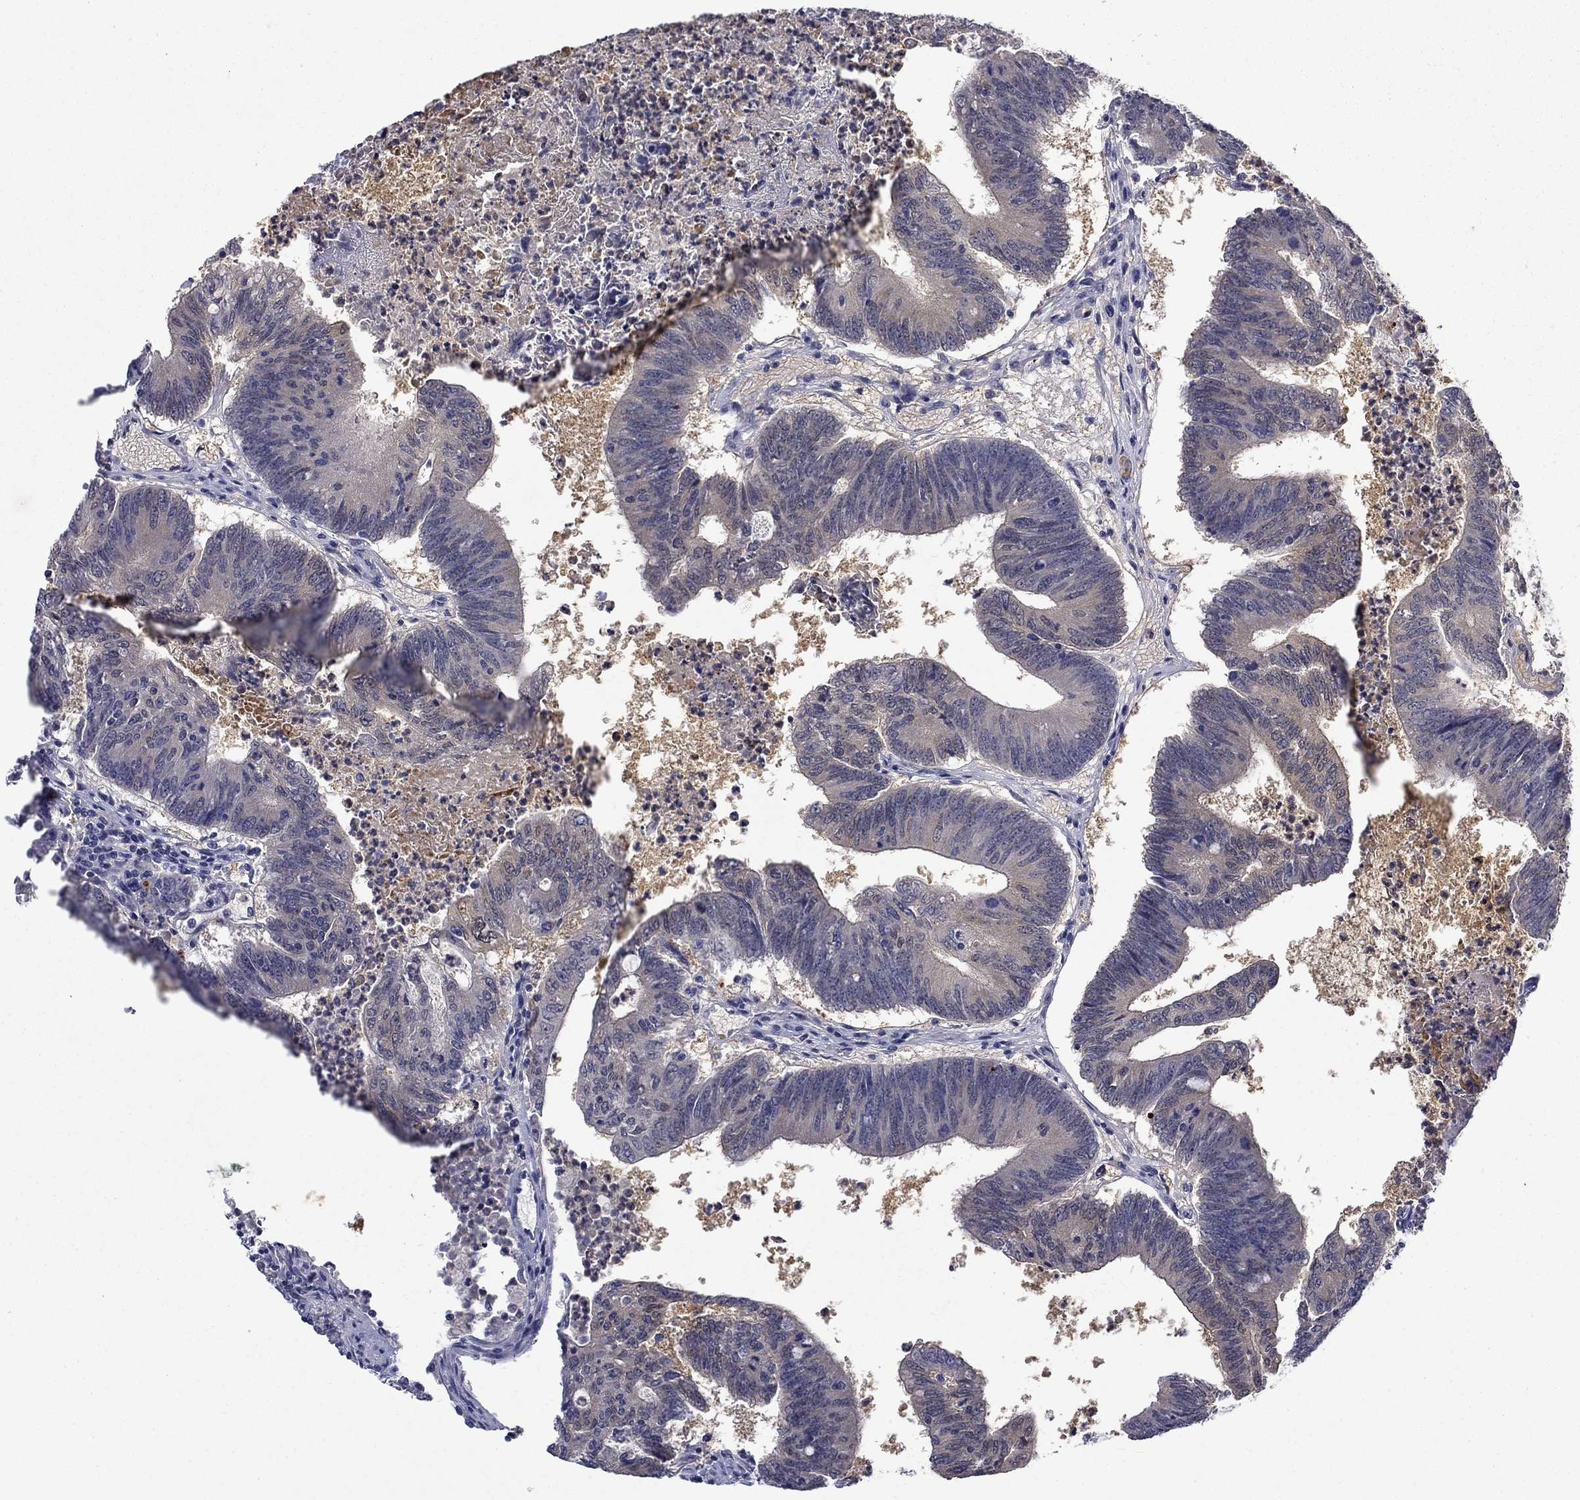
{"staining": {"intensity": "weak", "quantity": "25%-75%", "location": "cytoplasmic/membranous"}, "tissue": "colorectal cancer", "cell_type": "Tumor cells", "image_type": "cancer", "snomed": [{"axis": "morphology", "description": "Adenocarcinoma, NOS"}, {"axis": "topography", "description": "Colon"}], "caption": "IHC staining of colorectal adenocarcinoma, which exhibits low levels of weak cytoplasmic/membranous staining in approximately 25%-75% of tumor cells indicating weak cytoplasmic/membranous protein expression. The staining was performed using DAB (3,3'-diaminobenzidine) (brown) for protein detection and nuclei were counterstained in hematoxylin (blue).", "gene": "DDTL", "patient": {"sex": "female", "age": 70}}